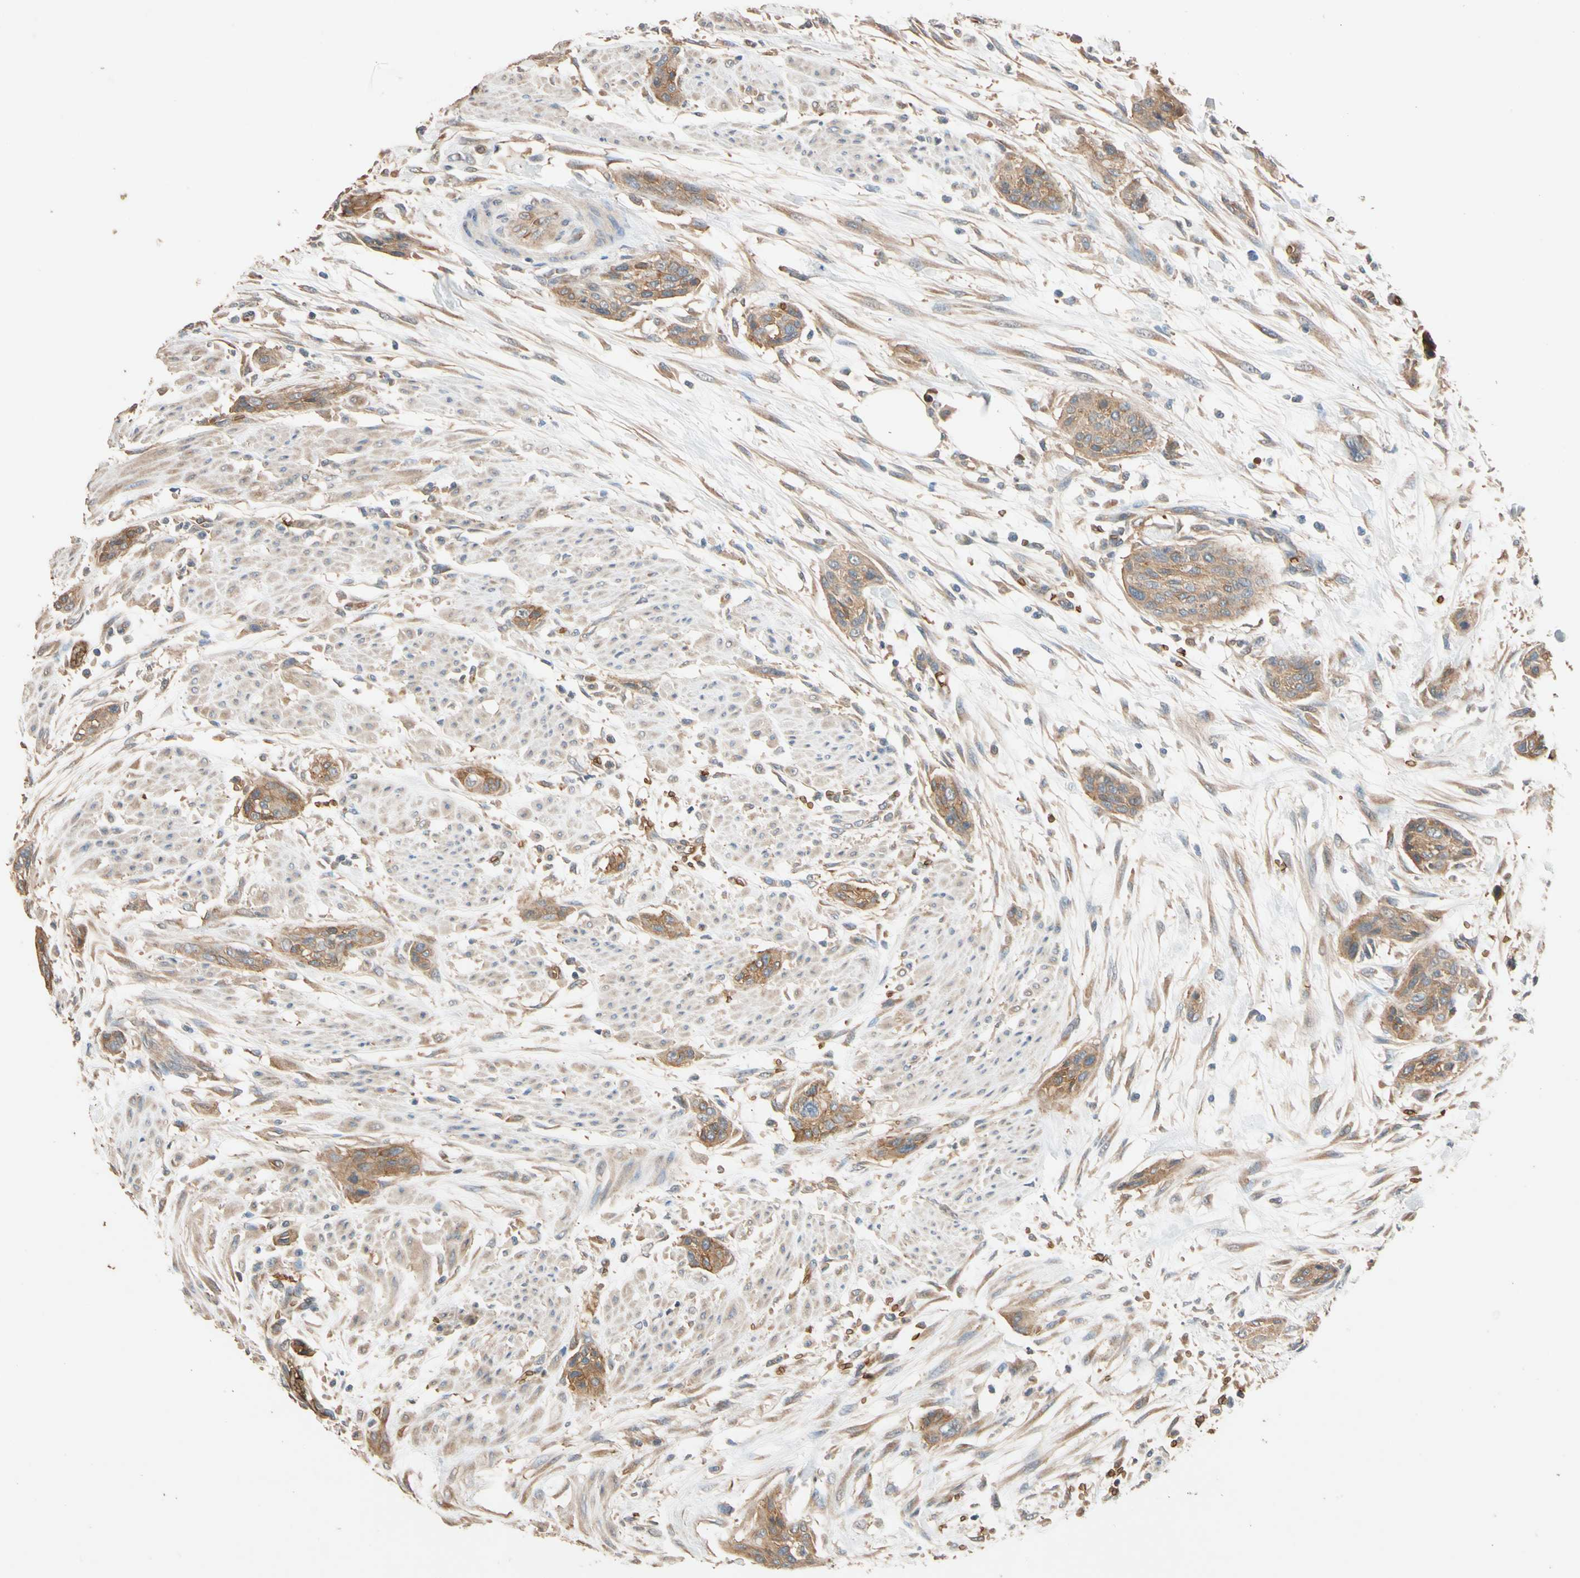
{"staining": {"intensity": "moderate", "quantity": ">75%", "location": "cytoplasmic/membranous"}, "tissue": "urothelial cancer", "cell_type": "Tumor cells", "image_type": "cancer", "snomed": [{"axis": "morphology", "description": "Urothelial carcinoma, High grade"}, {"axis": "topography", "description": "Urinary bladder"}], "caption": "Immunohistochemistry (IHC) (DAB (3,3'-diaminobenzidine)) staining of human urothelial carcinoma (high-grade) displays moderate cytoplasmic/membranous protein expression in approximately >75% of tumor cells. The staining was performed using DAB (3,3'-diaminobenzidine), with brown indicating positive protein expression. Nuclei are stained blue with hematoxylin.", "gene": "RIOK2", "patient": {"sex": "male", "age": 35}}